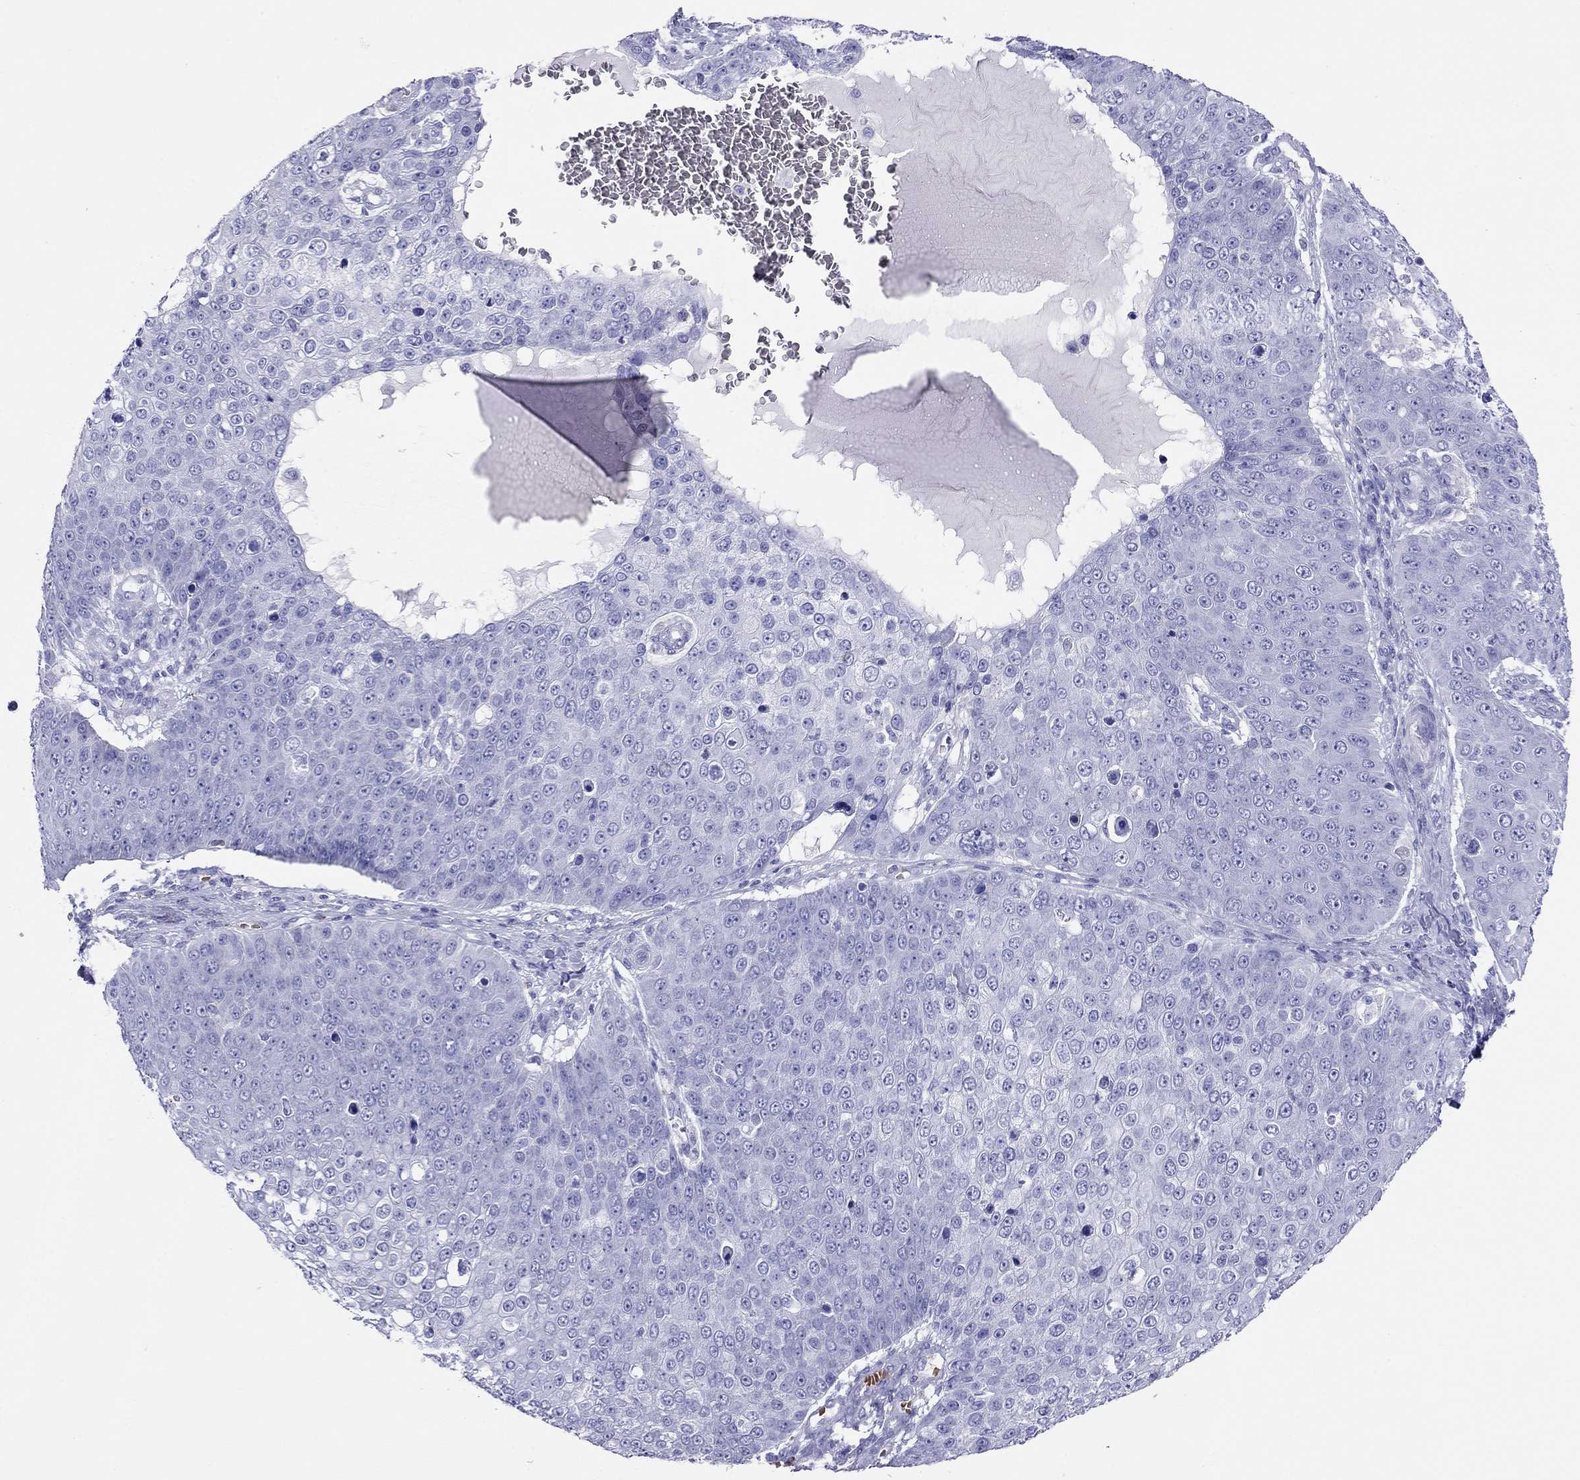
{"staining": {"intensity": "negative", "quantity": "none", "location": "none"}, "tissue": "skin cancer", "cell_type": "Tumor cells", "image_type": "cancer", "snomed": [{"axis": "morphology", "description": "Squamous cell carcinoma, NOS"}, {"axis": "topography", "description": "Skin"}], "caption": "An immunohistochemistry (IHC) micrograph of squamous cell carcinoma (skin) is shown. There is no staining in tumor cells of squamous cell carcinoma (skin).", "gene": "PTPRN", "patient": {"sex": "male", "age": 71}}